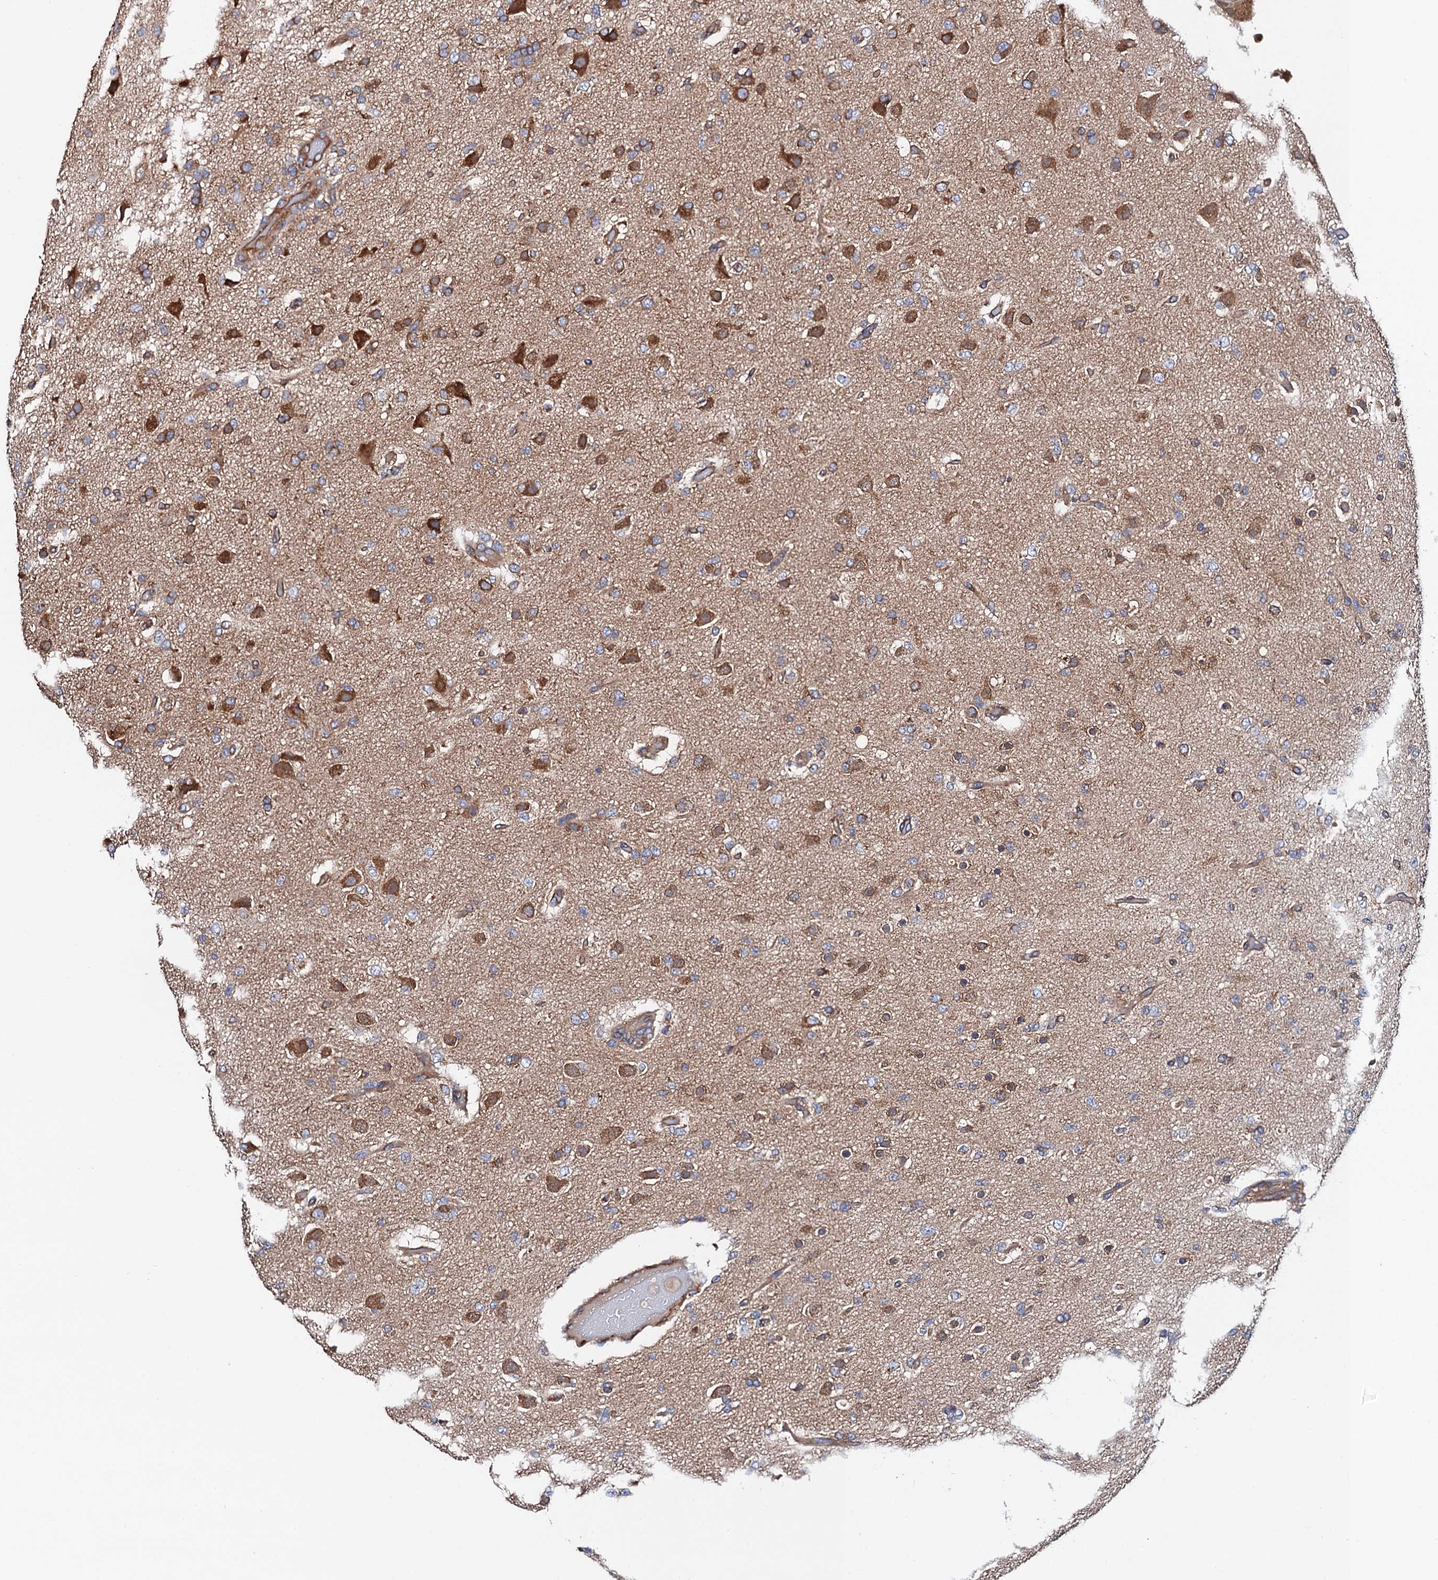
{"staining": {"intensity": "strong", "quantity": "25%-75%", "location": "cytoplasmic/membranous"}, "tissue": "glioma", "cell_type": "Tumor cells", "image_type": "cancer", "snomed": [{"axis": "morphology", "description": "Glioma, malignant, High grade"}, {"axis": "topography", "description": "Brain"}], "caption": "Tumor cells display strong cytoplasmic/membranous staining in approximately 25%-75% of cells in malignant high-grade glioma. (IHC, brightfield microscopy, high magnification).", "gene": "MRPL48", "patient": {"sex": "female", "age": 74}}